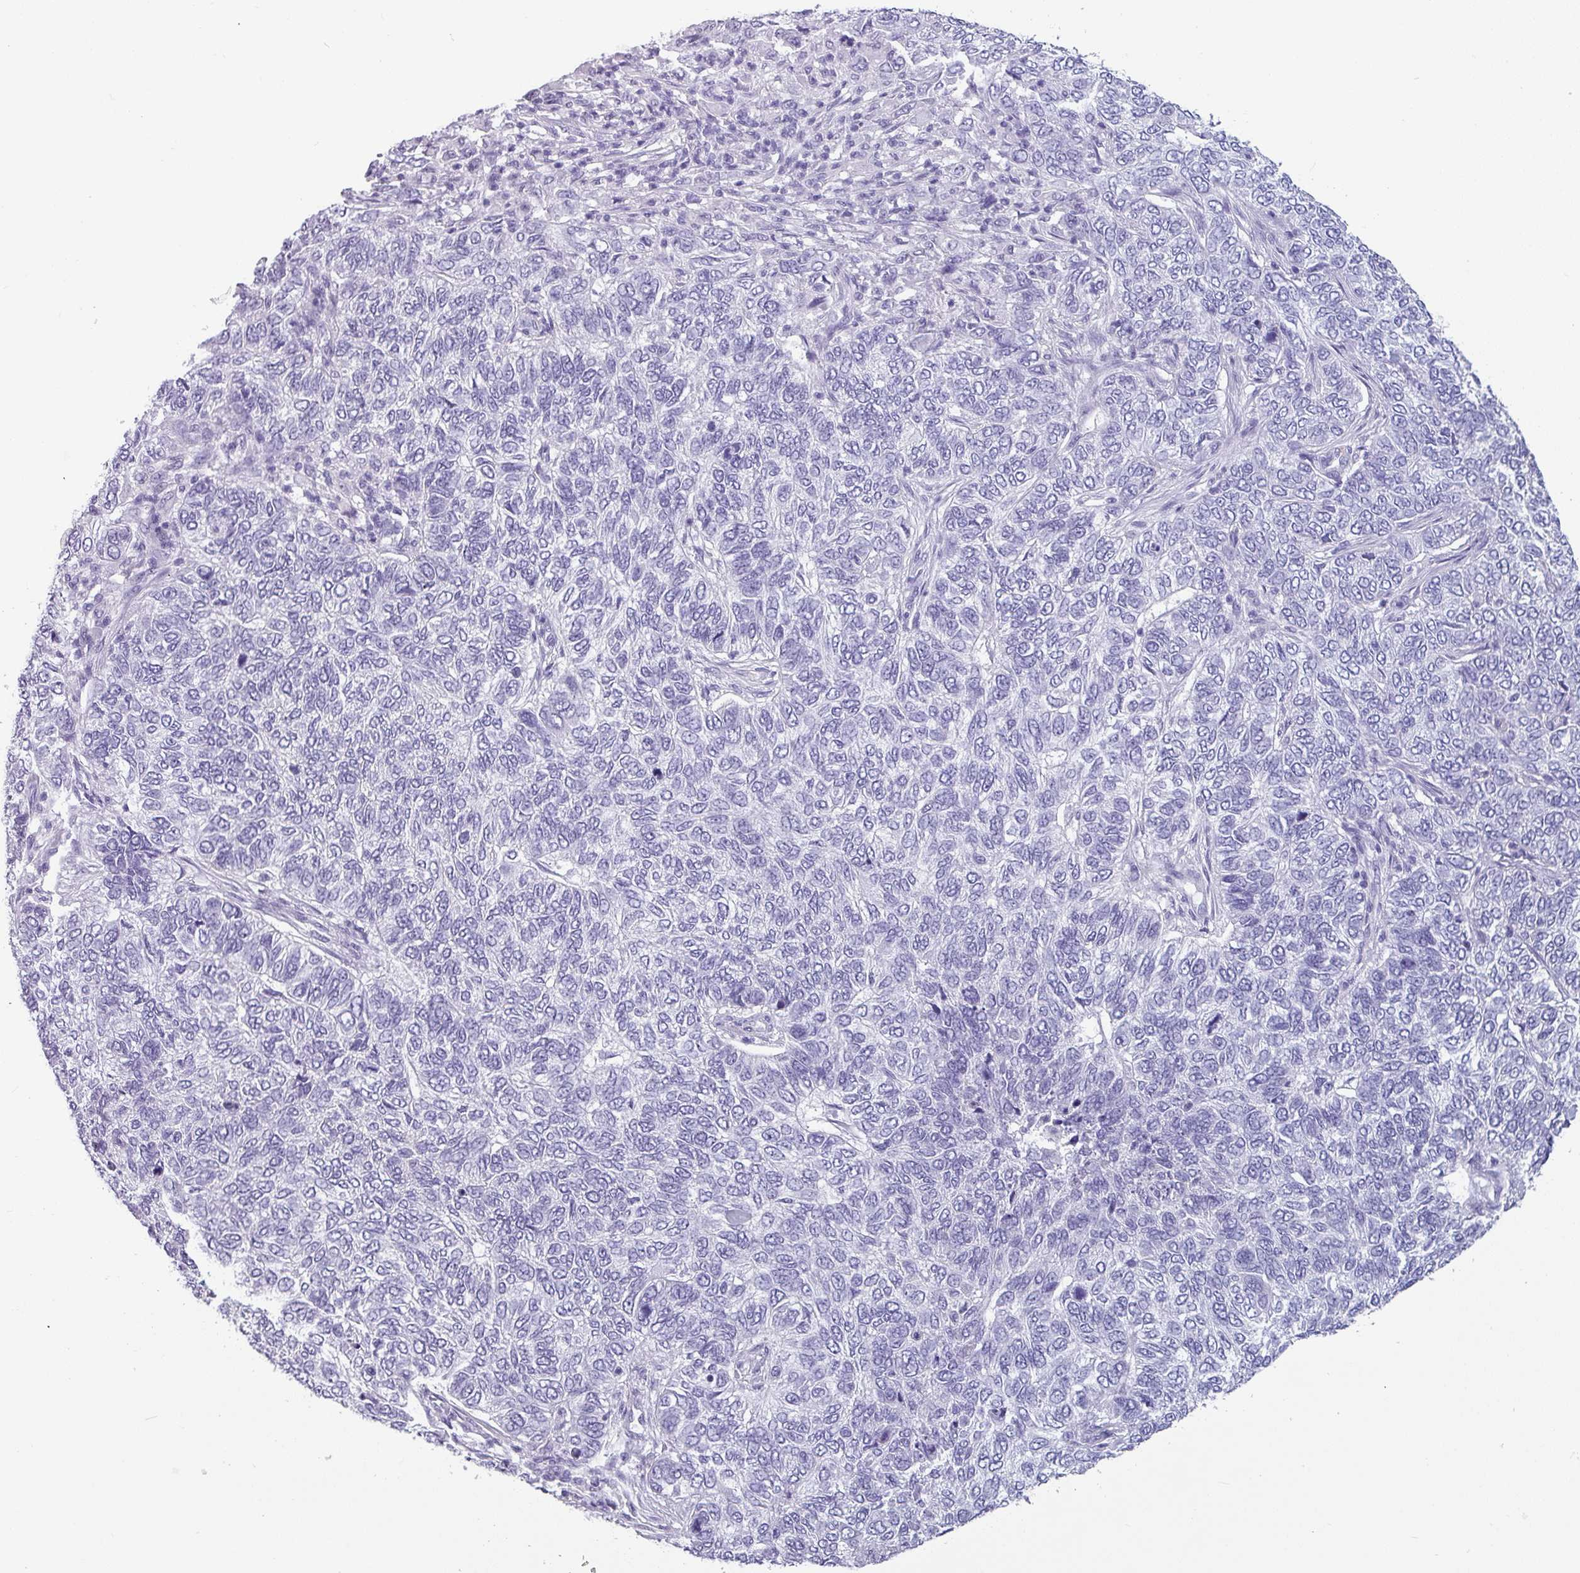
{"staining": {"intensity": "negative", "quantity": "none", "location": "none"}, "tissue": "skin cancer", "cell_type": "Tumor cells", "image_type": "cancer", "snomed": [{"axis": "morphology", "description": "Basal cell carcinoma"}, {"axis": "topography", "description": "Skin"}], "caption": "The histopathology image reveals no significant positivity in tumor cells of skin basal cell carcinoma.", "gene": "CRYBB2", "patient": {"sex": "female", "age": 65}}